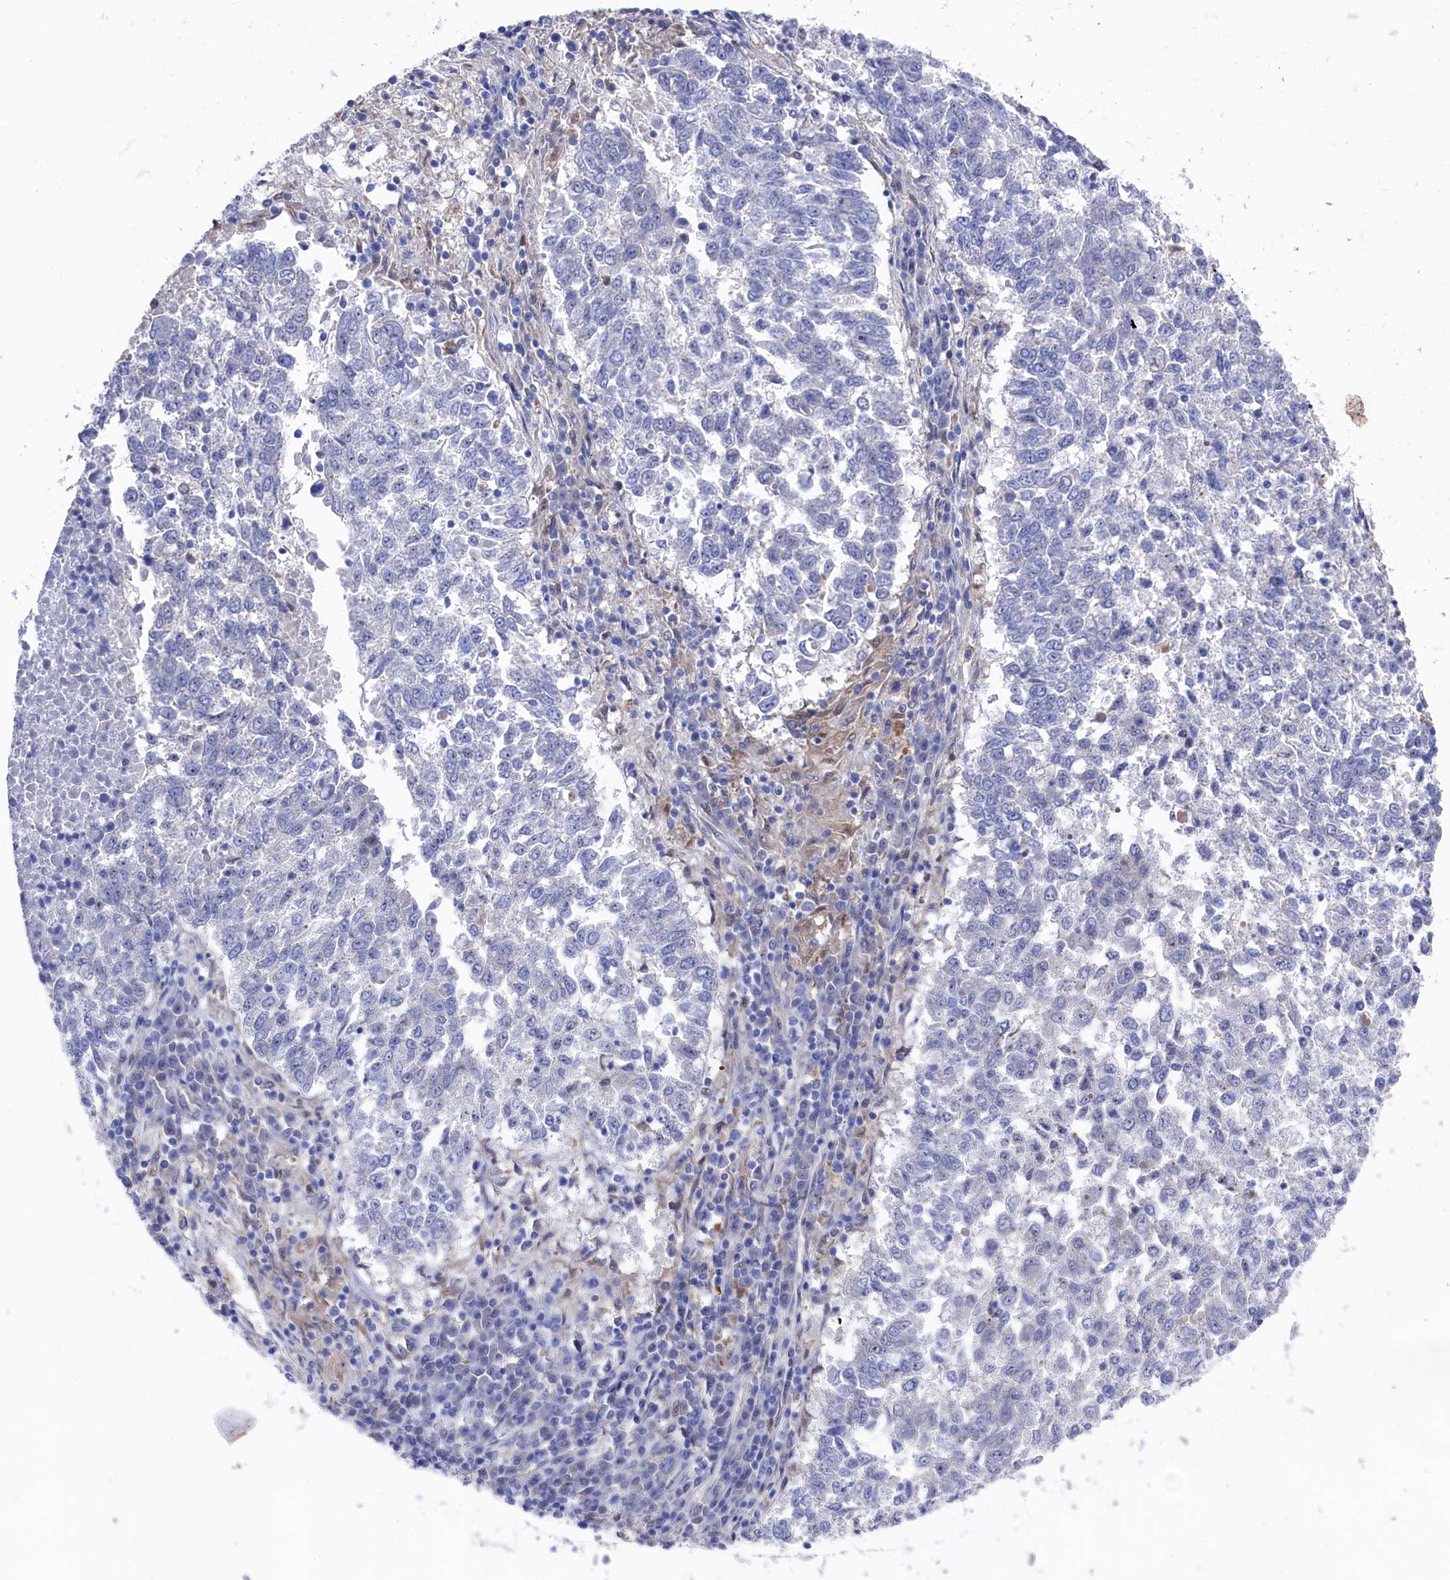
{"staining": {"intensity": "negative", "quantity": "none", "location": "none"}, "tissue": "lung cancer", "cell_type": "Tumor cells", "image_type": "cancer", "snomed": [{"axis": "morphology", "description": "Squamous cell carcinoma, NOS"}, {"axis": "topography", "description": "Lung"}], "caption": "Immunohistochemistry of human lung cancer displays no expression in tumor cells.", "gene": "RNH1", "patient": {"sex": "male", "age": 73}}